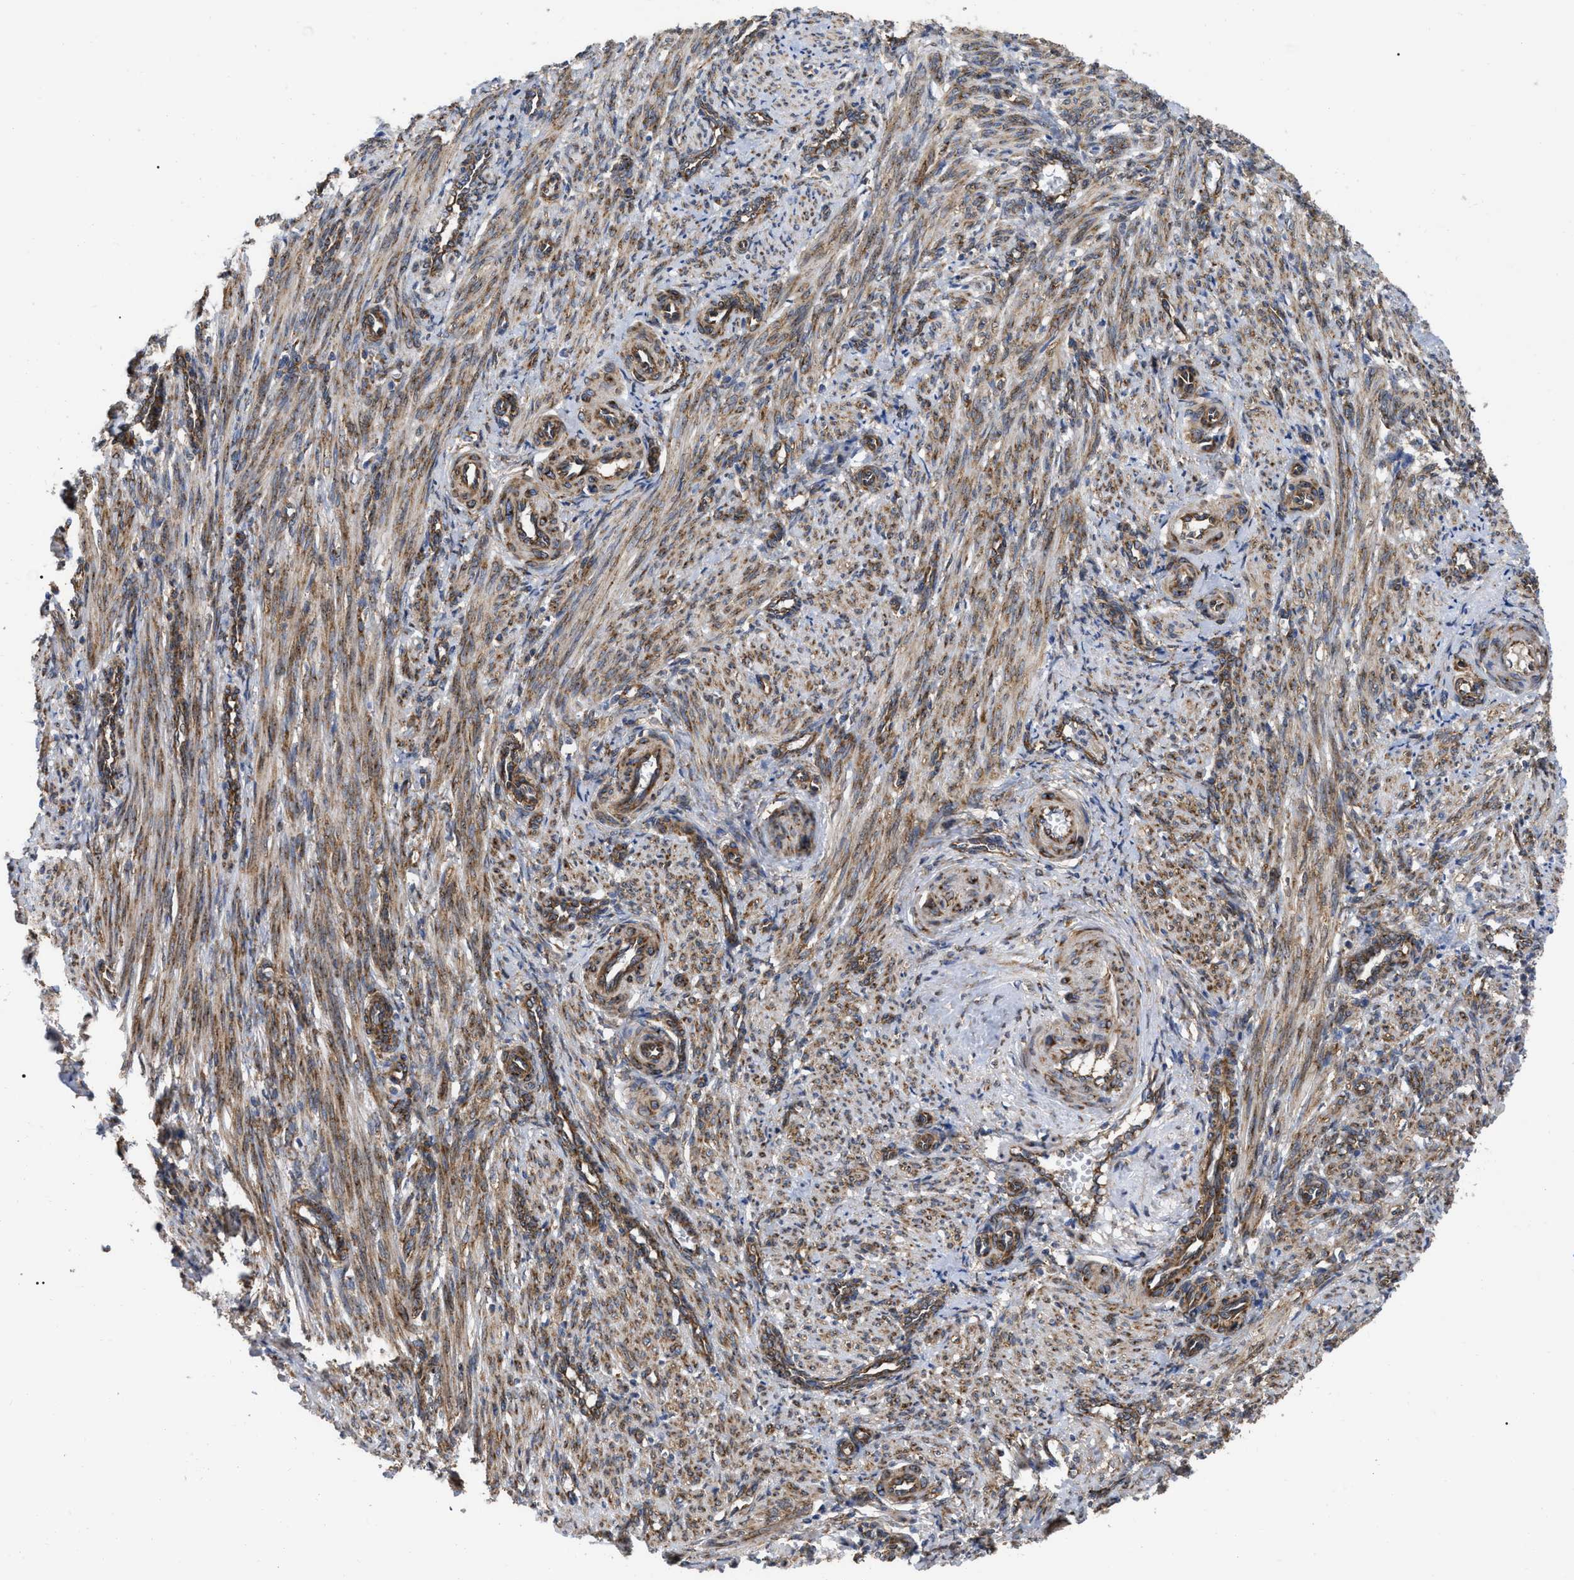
{"staining": {"intensity": "moderate", "quantity": ">75%", "location": "cytoplasmic/membranous"}, "tissue": "smooth muscle", "cell_type": "Smooth muscle cells", "image_type": "normal", "snomed": [{"axis": "morphology", "description": "Normal tissue, NOS"}, {"axis": "topography", "description": "Endometrium"}], "caption": "DAB immunohistochemical staining of unremarkable smooth muscle exhibits moderate cytoplasmic/membranous protein expression in about >75% of smooth muscle cells.", "gene": "FAM120A", "patient": {"sex": "female", "age": 33}}